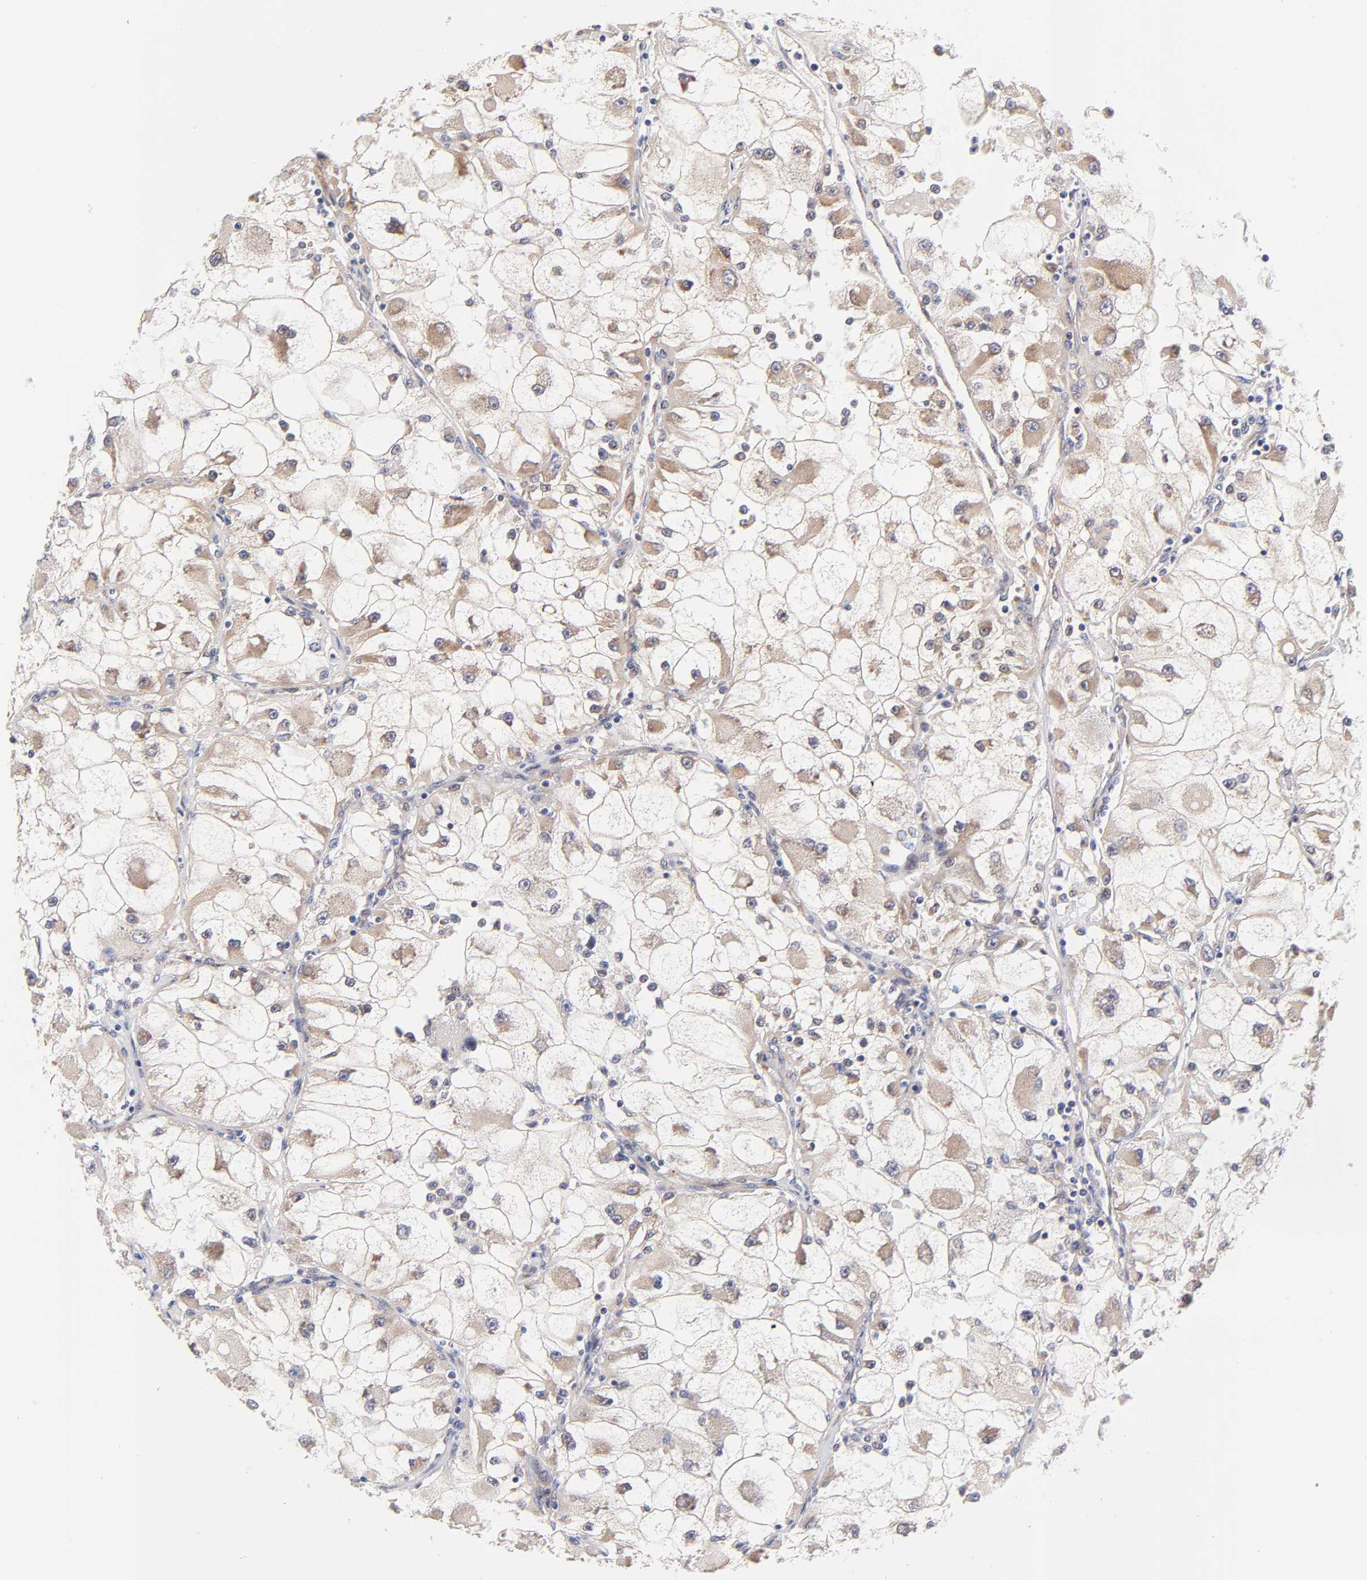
{"staining": {"intensity": "moderate", "quantity": ">75%", "location": "cytoplasmic/membranous"}, "tissue": "renal cancer", "cell_type": "Tumor cells", "image_type": "cancer", "snomed": [{"axis": "morphology", "description": "Adenocarcinoma, NOS"}, {"axis": "topography", "description": "Kidney"}], "caption": "Renal adenocarcinoma stained for a protein reveals moderate cytoplasmic/membranous positivity in tumor cells.", "gene": "TXNL1", "patient": {"sex": "female", "age": 73}}